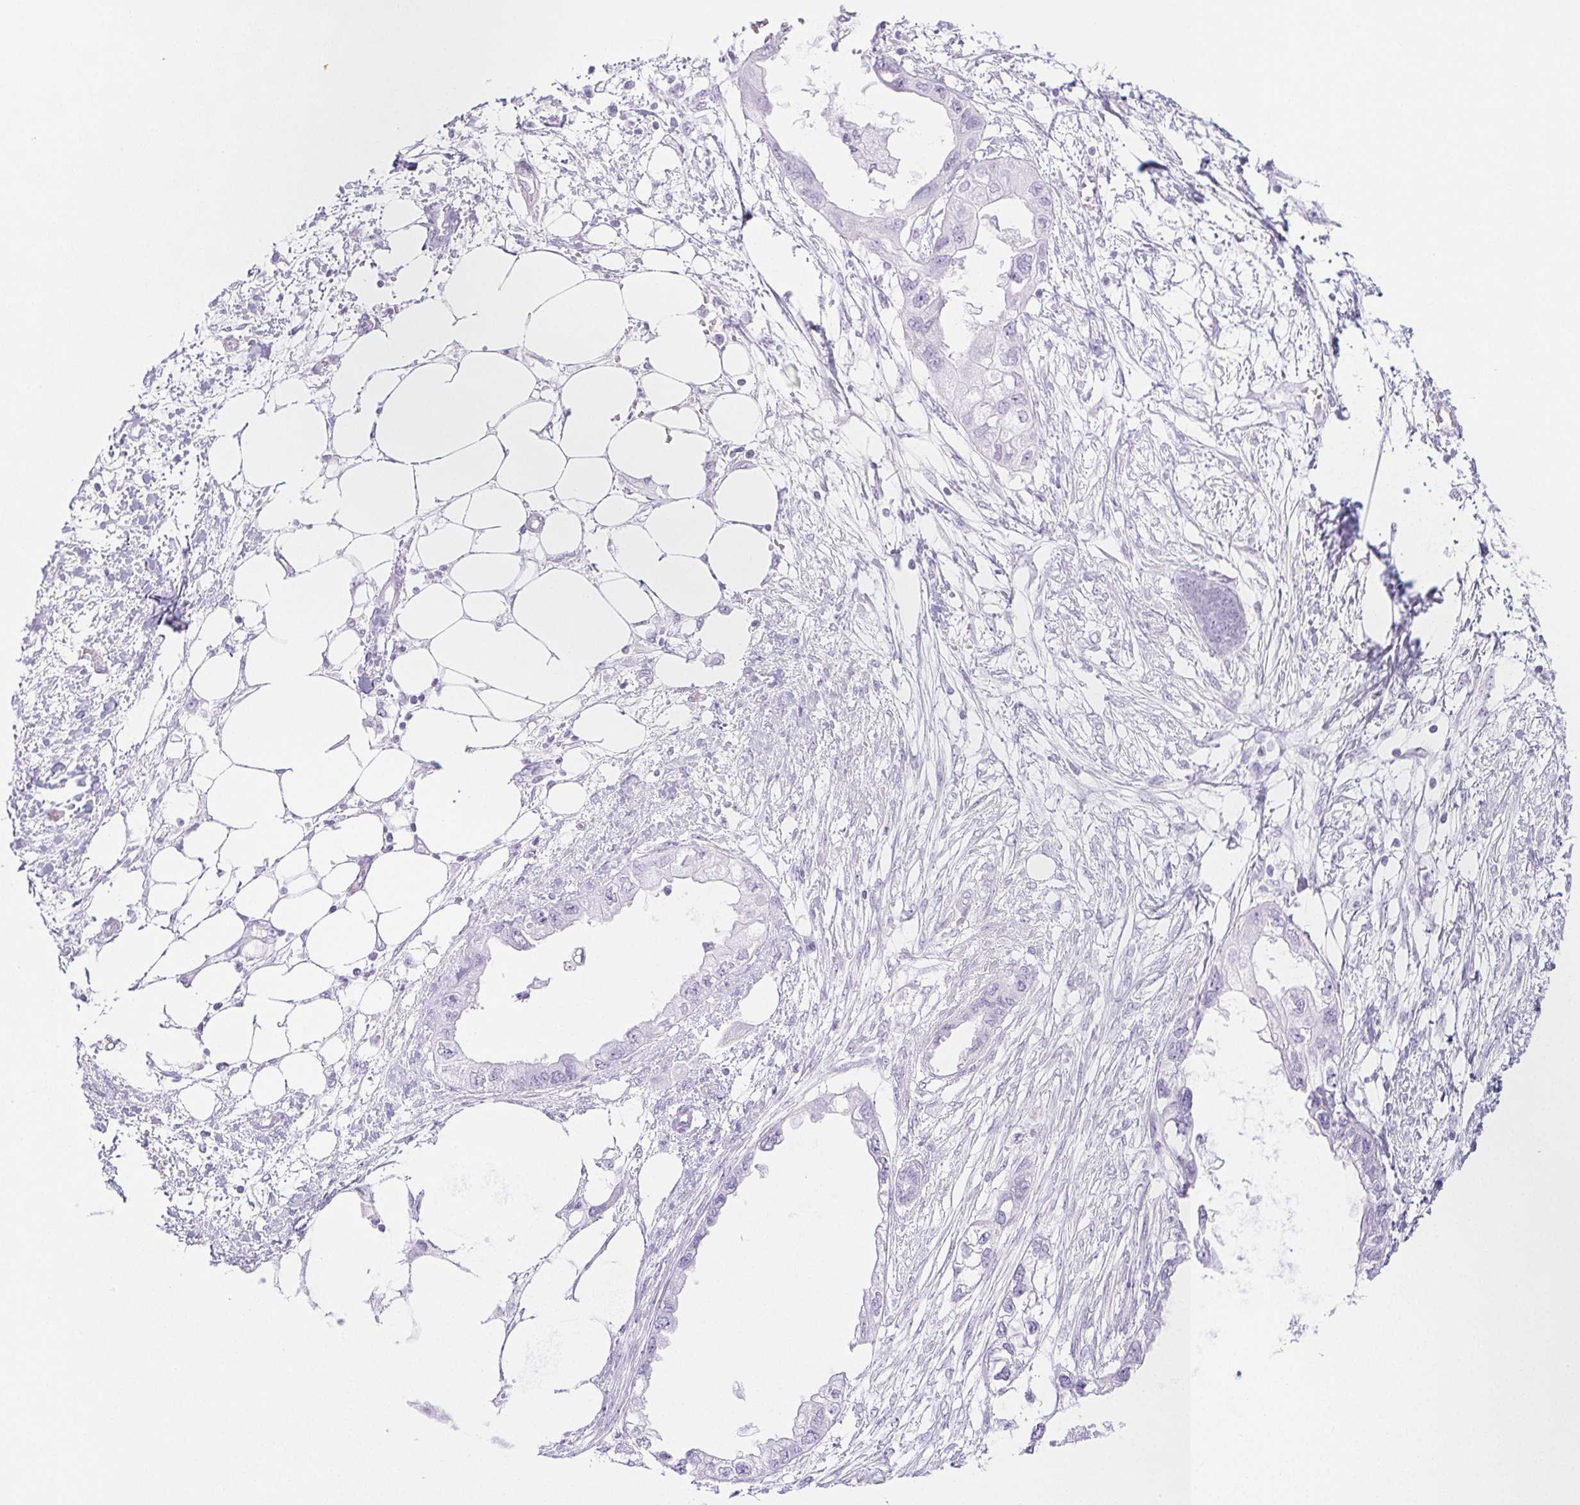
{"staining": {"intensity": "negative", "quantity": "none", "location": "none"}, "tissue": "endometrial cancer", "cell_type": "Tumor cells", "image_type": "cancer", "snomed": [{"axis": "morphology", "description": "Adenocarcinoma, NOS"}, {"axis": "morphology", "description": "Adenocarcinoma, metastatic, NOS"}, {"axis": "topography", "description": "Adipose tissue"}, {"axis": "topography", "description": "Endometrium"}], "caption": "This is an IHC histopathology image of human endometrial metastatic adenocarcinoma. There is no expression in tumor cells.", "gene": "PI3", "patient": {"sex": "female", "age": 67}}